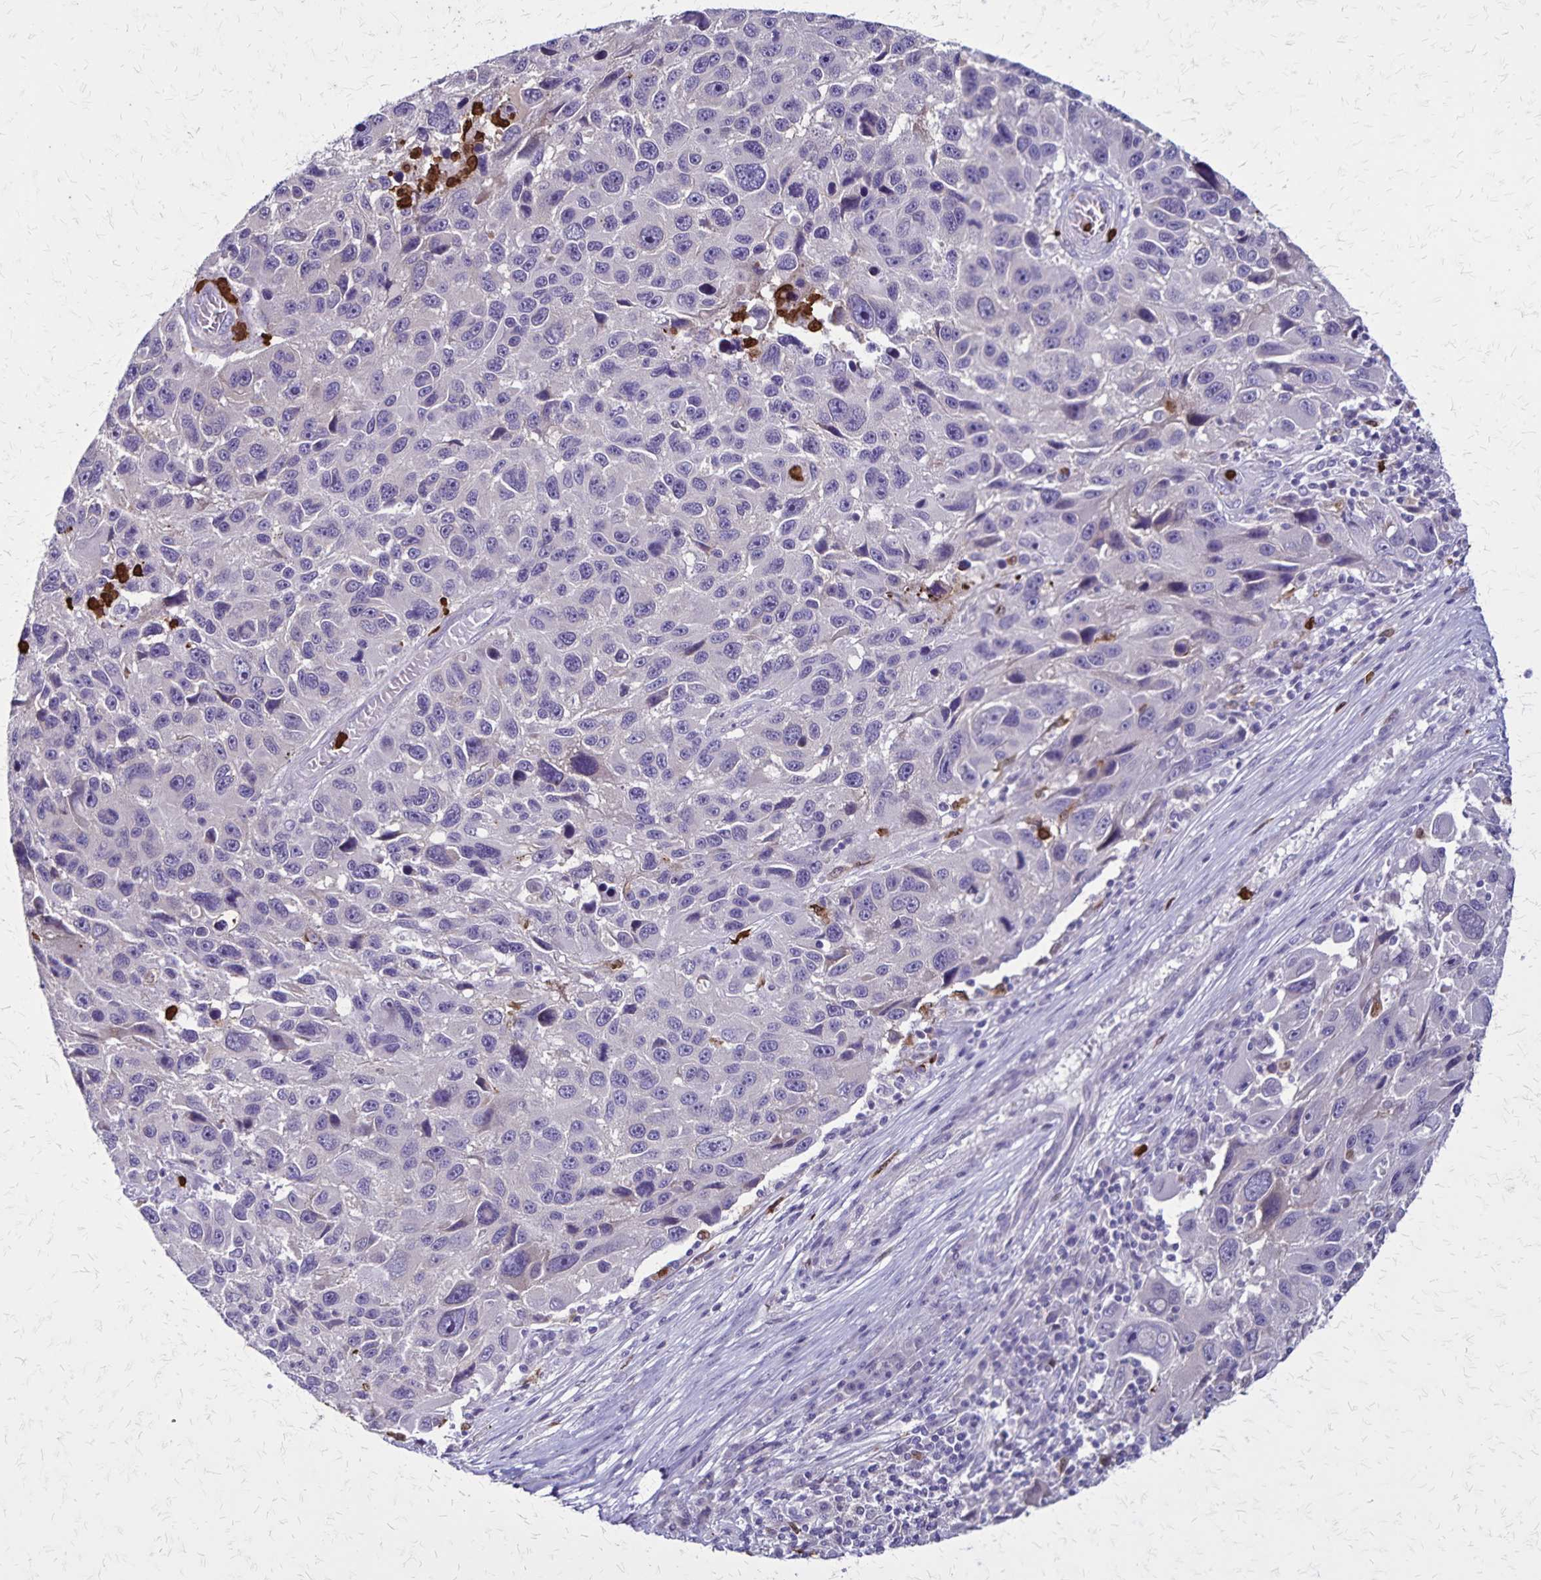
{"staining": {"intensity": "negative", "quantity": "none", "location": "none"}, "tissue": "melanoma", "cell_type": "Tumor cells", "image_type": "cancer", "snomed": [{"axis": "morphology", "description": "Malignant melanoma, NOS"}, {"axis": "topography", "description": "Skin"}], "caption": "Micrograph shows no significant protein staining in tumor cells of melanoma.", "gene": "ULBP3", "patient": {"sex": "male", "age": 53}}